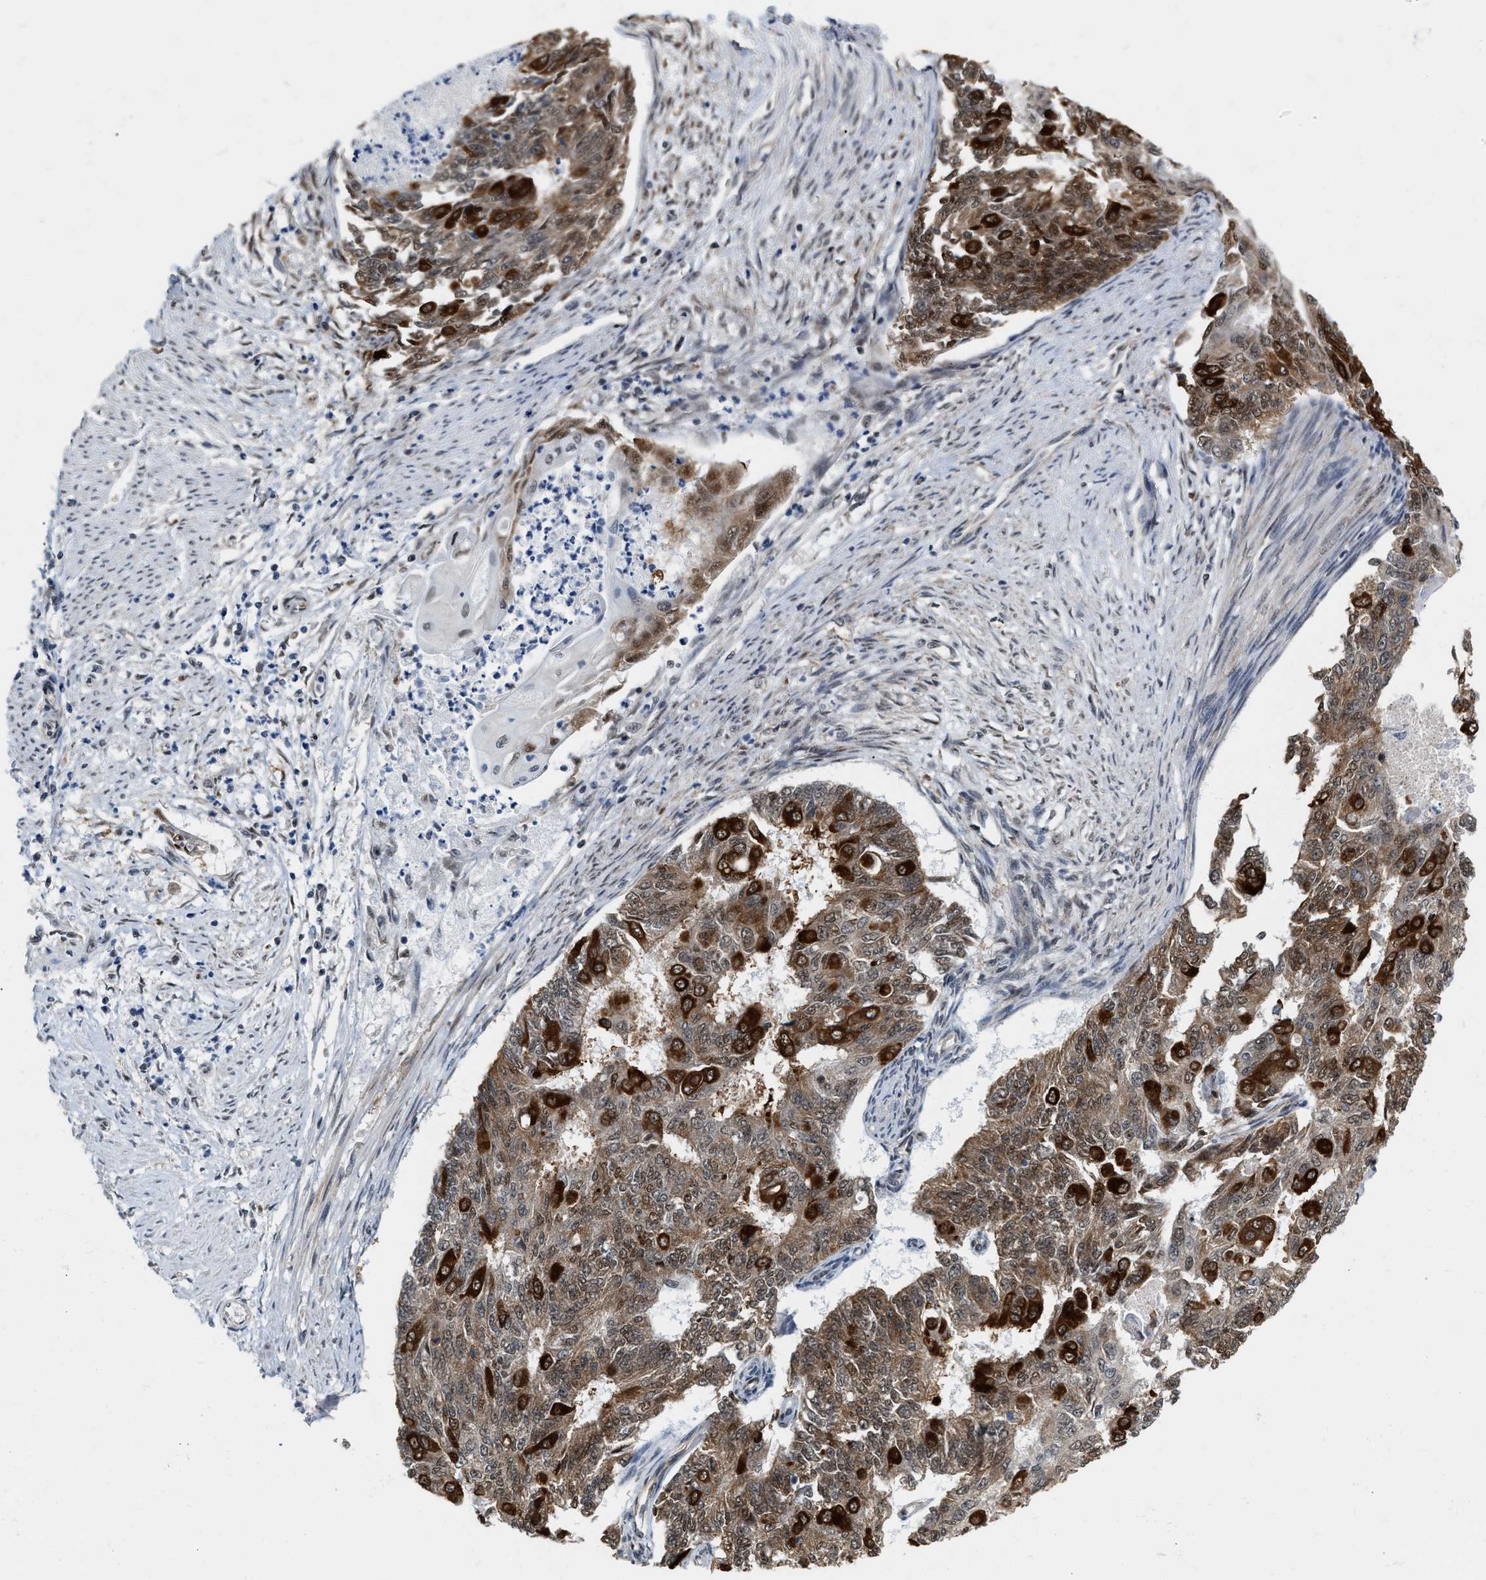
{"staining": {"intensity": "strong", "quantity": ">75%", "location": "cytoplasmic/membranous"}, "tissue": "endometrial cancer", "cell_type": "Tumor cells", "image_type": "cancer", "snomed": [{"axis": "morphology", "description": "Adenocarcinoma, NOS"}, {"axis": "topography", "description": "Endometrium"}], "caption": "Strong cytoplasmic/membranous protein staining is appreciated in about >75% of tumor cells in adenocarcinoma (endometrial).", "gene": "RUVBL1", "patient": {"sex": "female", "age": 32}}